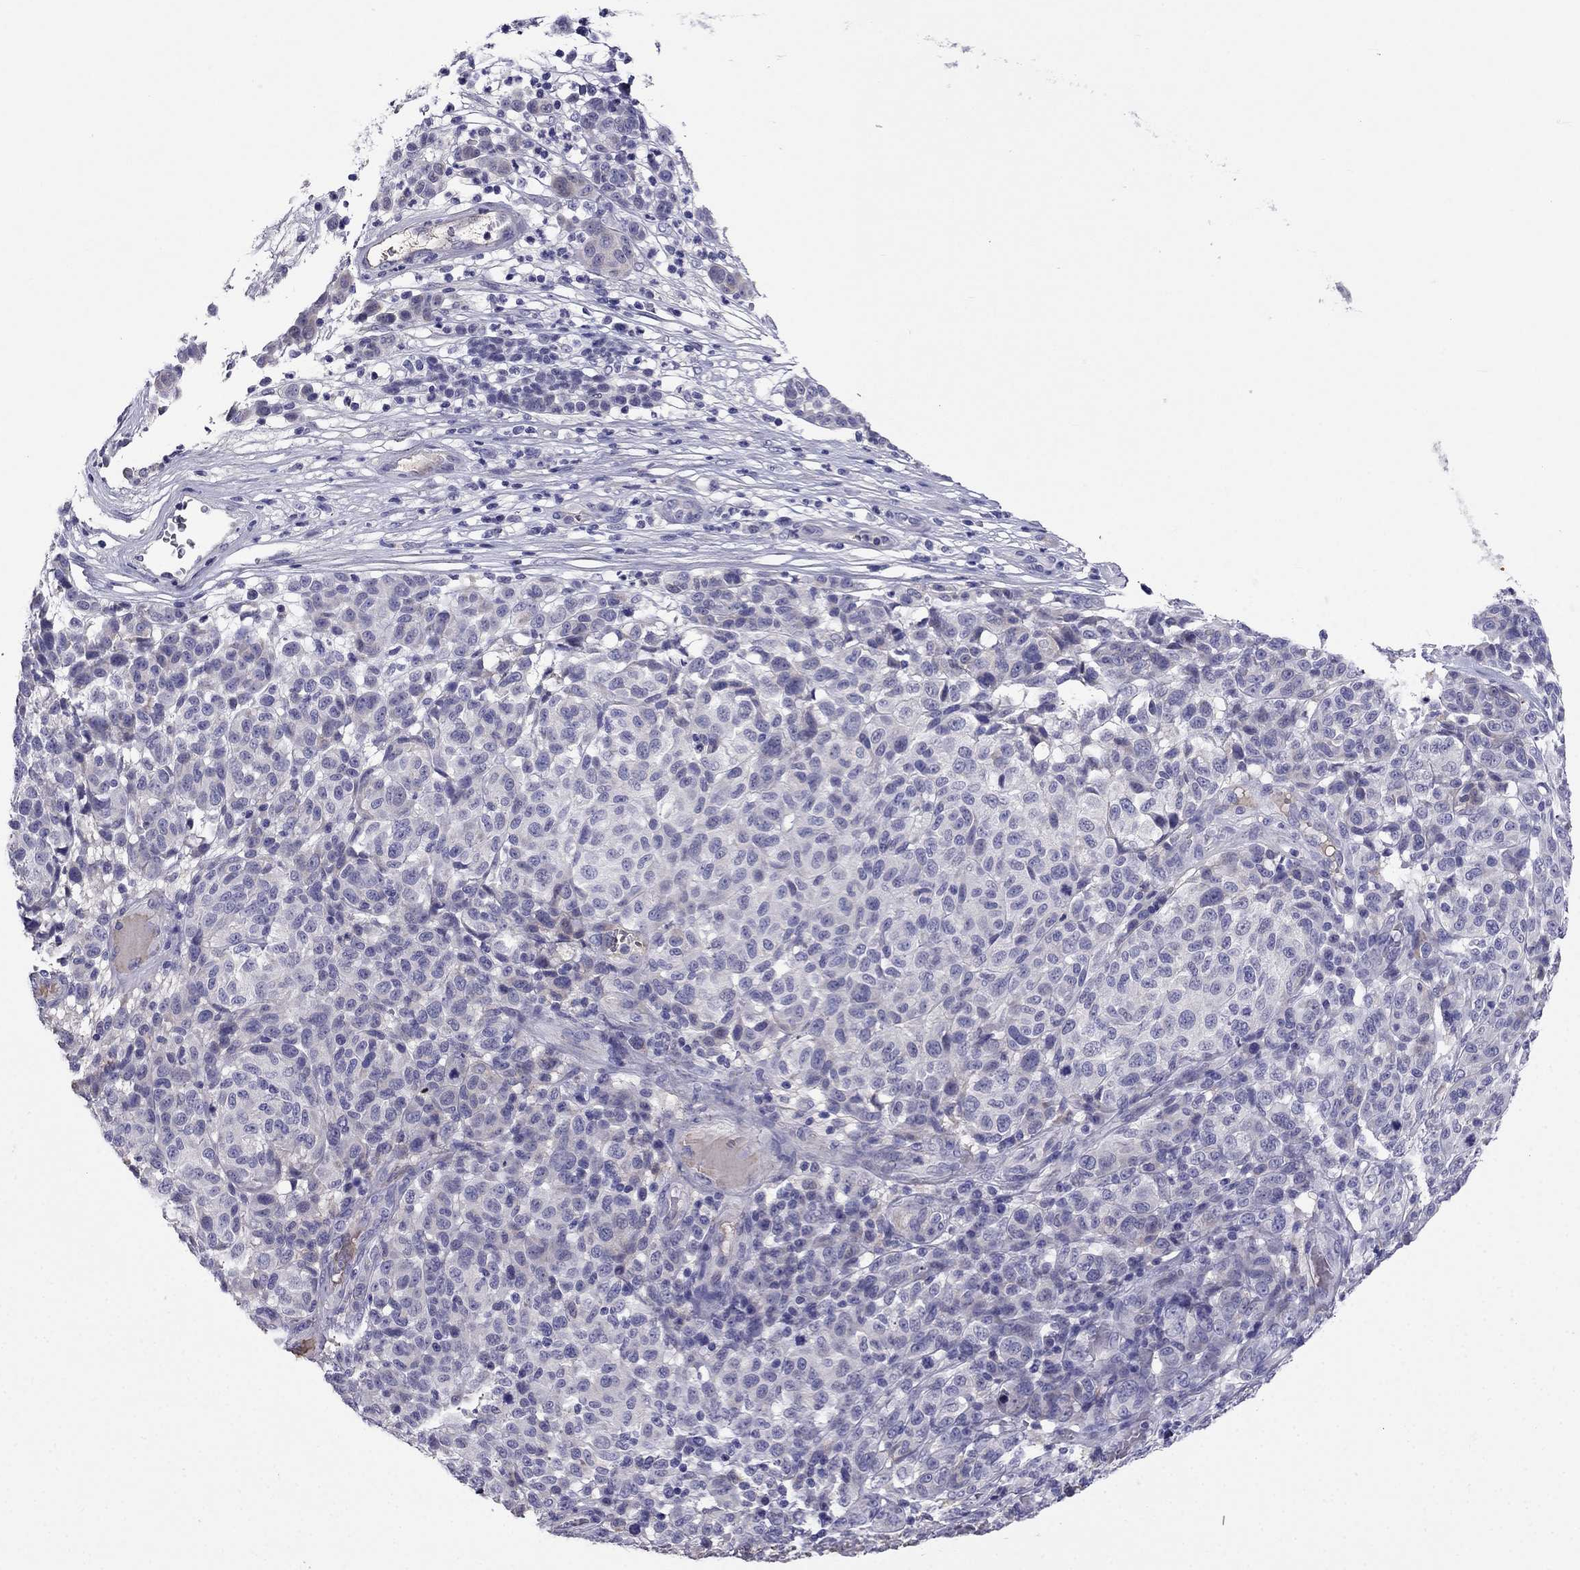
{"staining": {"intensity": "negative", "quantity": "none", "location": "none"}, "tissue": "melanoma", "cell_type": "Tumor cells", "image_type": "cancer", "snomed": [{"axis": "morphology", "description": "Malignant melanoma, NOS"}, {"axis": "topography", "description": "Skin"}], "caption": "An IHC image of malignant melanoma is shown. There is no staining in tumor cells of malignant melanoma.", "gene": "TBC1D21", "patient": {"sex": "male", "age": 59}}